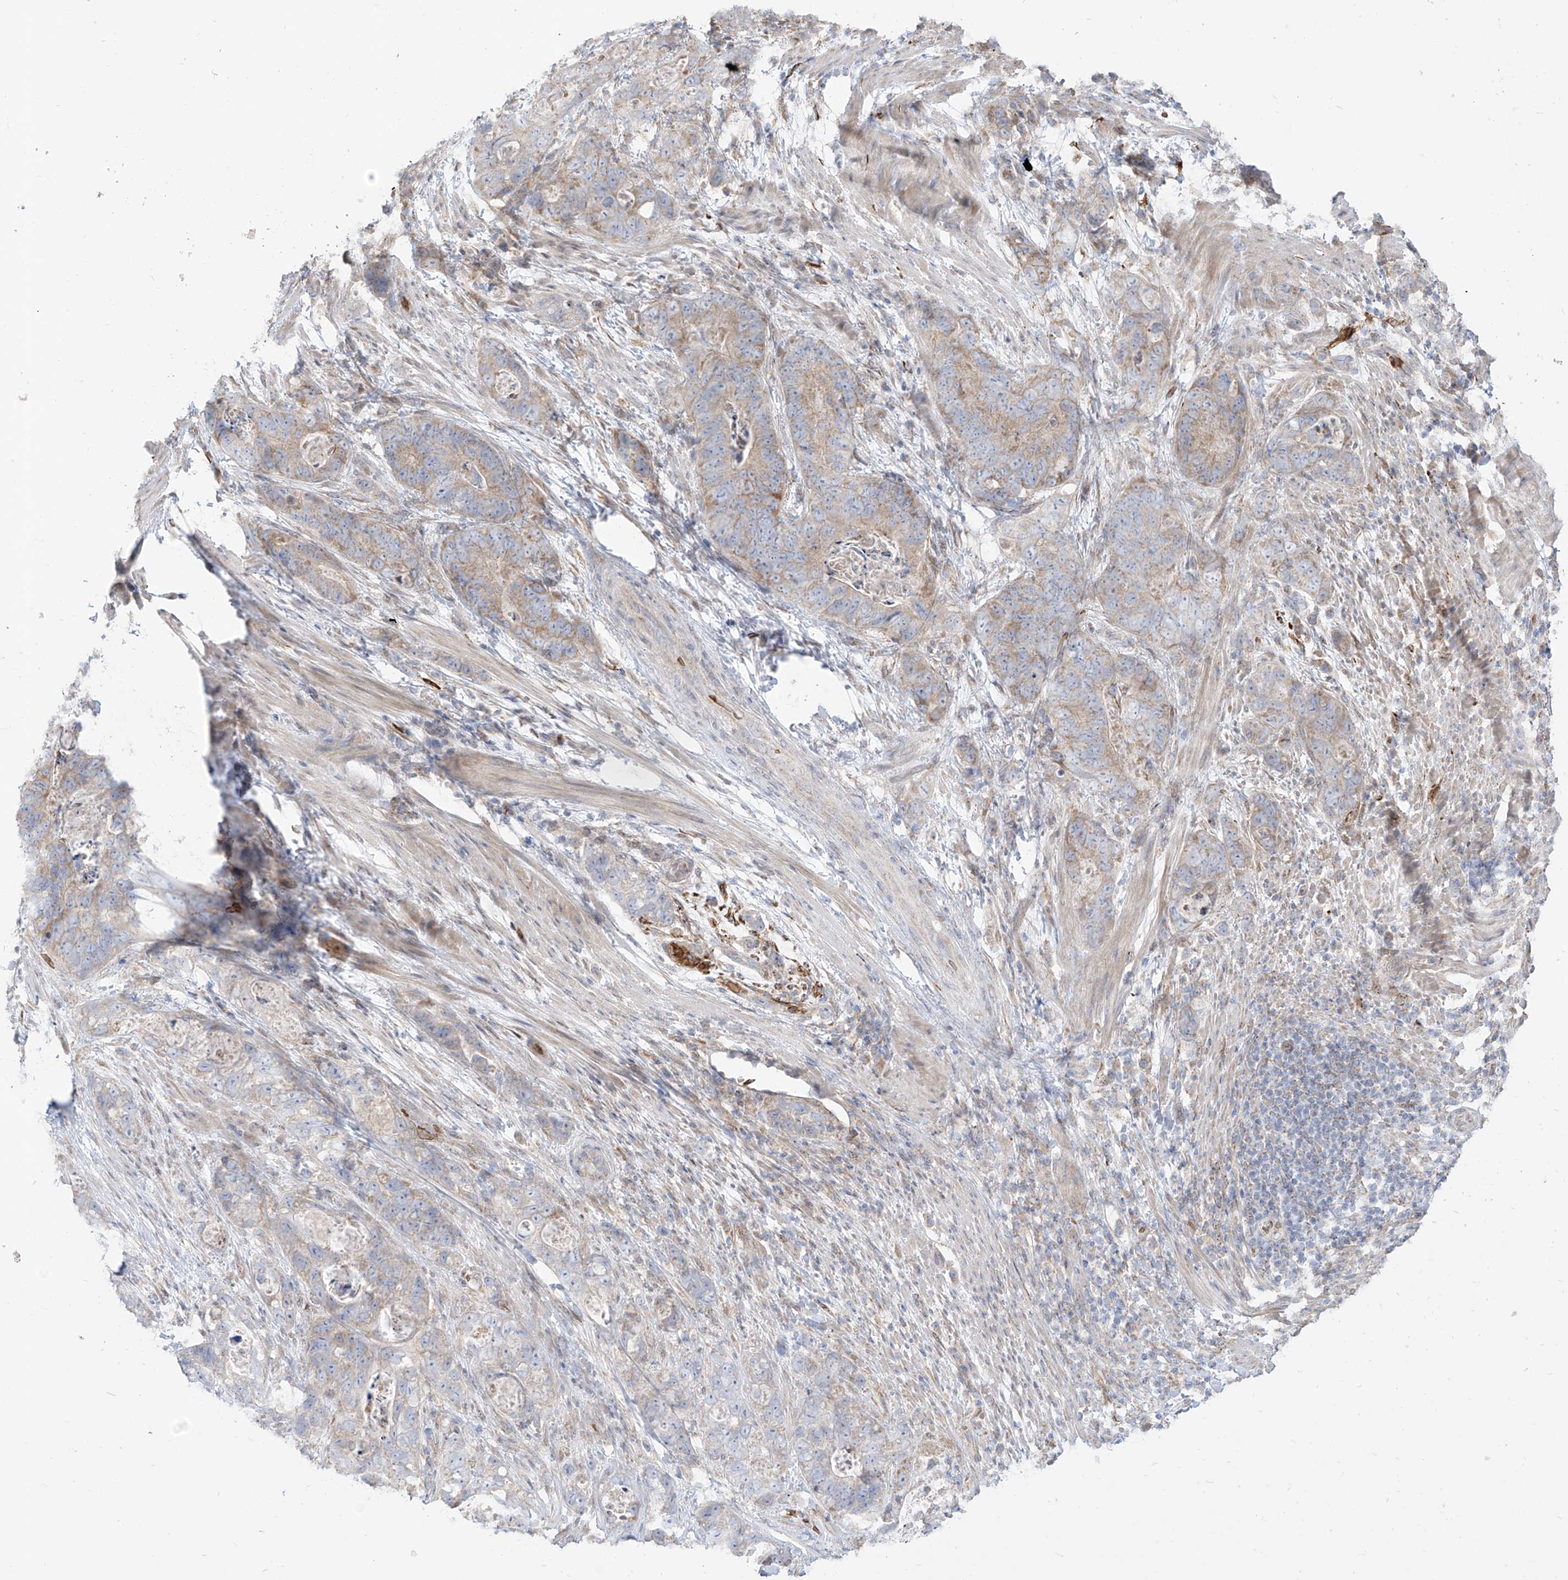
{"staining": {"intensity": "weak", "quantity": "25%-75%", "location": "cytoplasmic/membranous"}, "tissue": "stomach cancer", "cell_type": "Tumor cells", "image_type": "cancer", "snomed": [{"axis": "morphology", "description": "Adenocarcinoma, NOS"}, {"axis": "topography", "description": "Stomach"}], "caption": "Immunohistochemical staining of human stomach cancer (adenocarcinoma) reveals low levels of weak cytoplasmic/membranous positivity in approximately 25%-75% of tumor cells.", "gene": "ARHGEF40", "patient": {"sex": "female", "age": 89}}